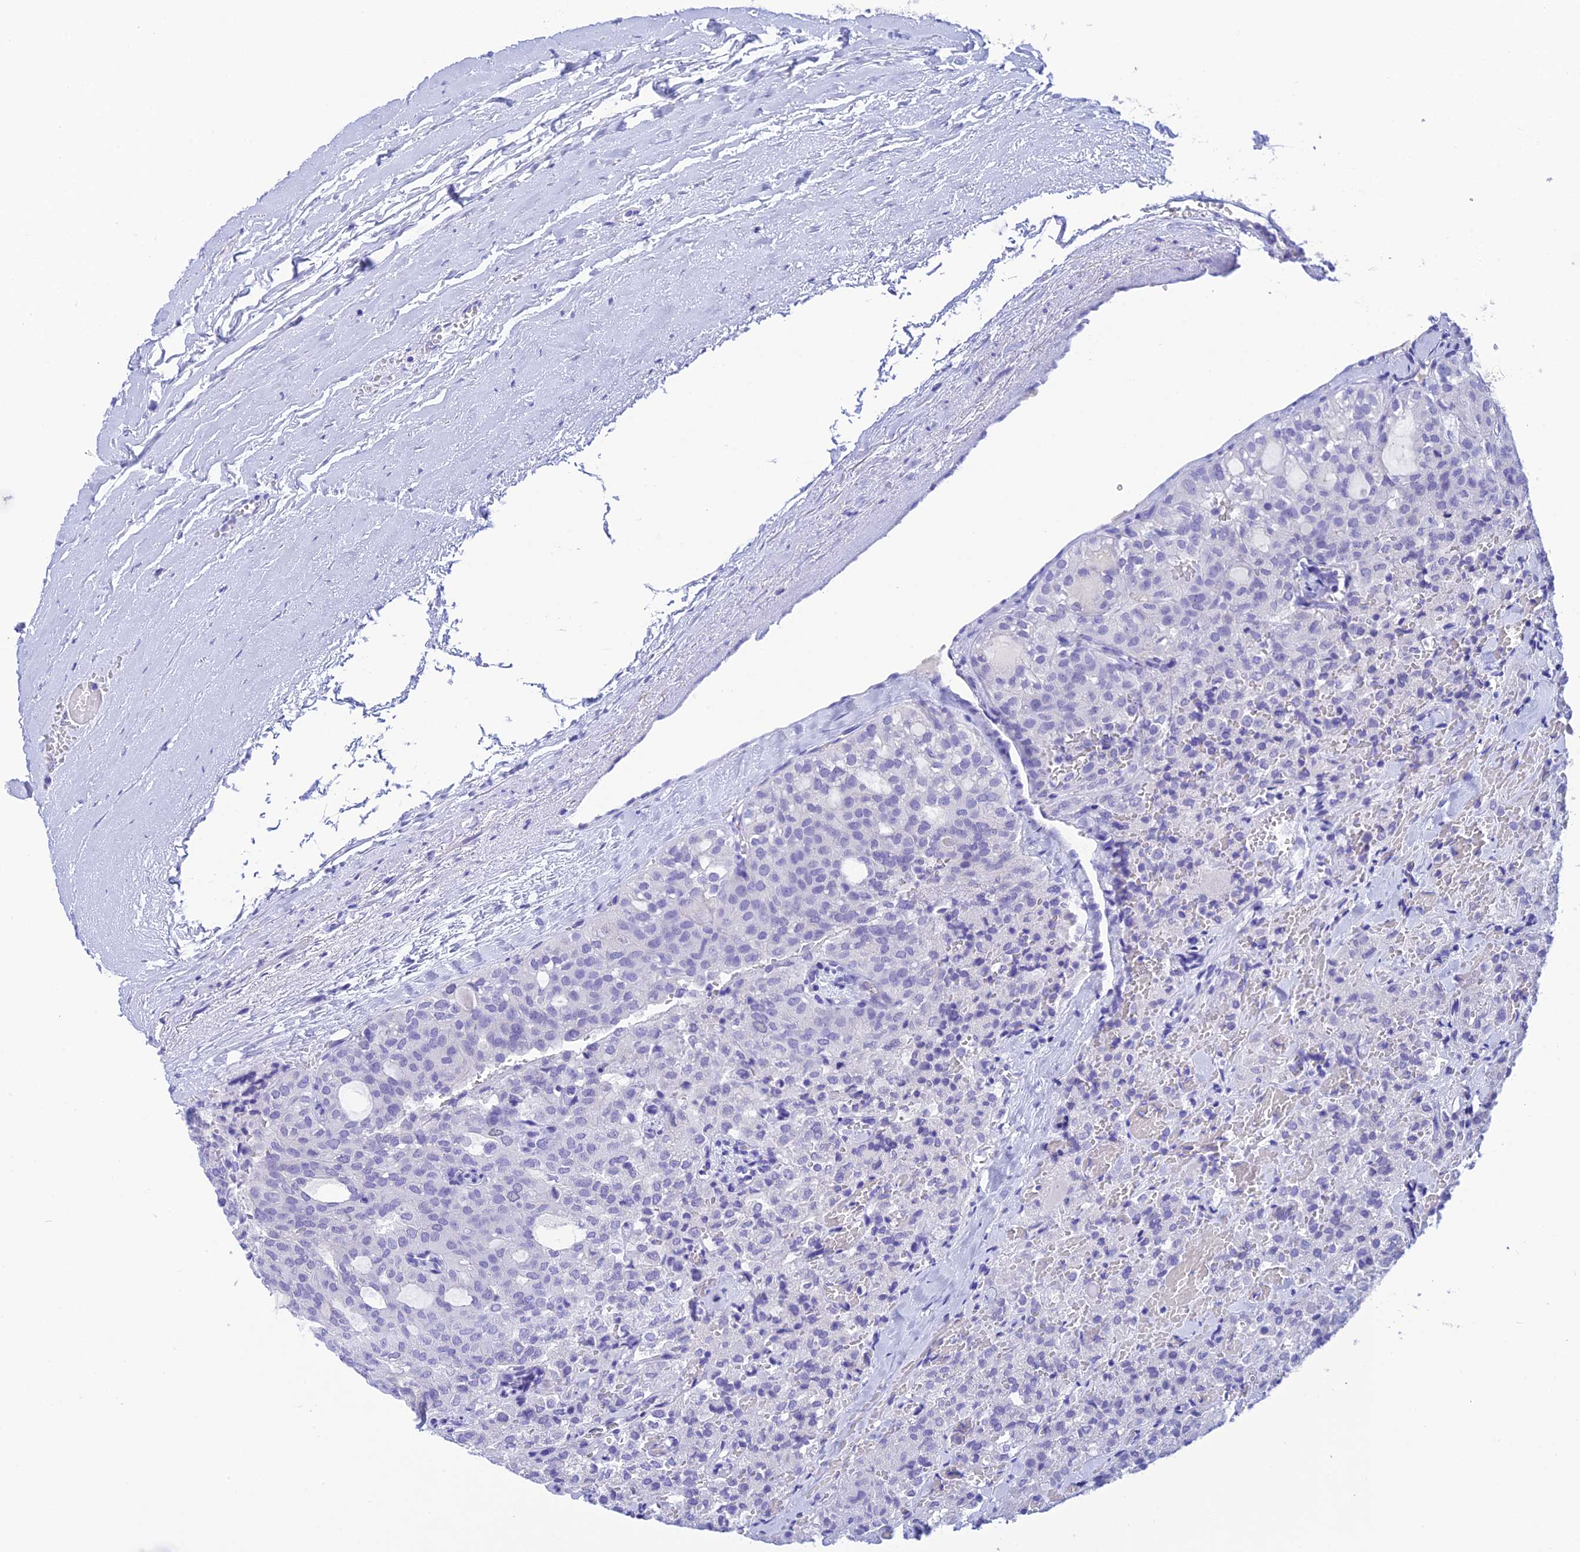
{"staining": {"intensity": "negative", "quantity": "none", "location": "none"}, "tissue": "thyroid cancer", "cell_type": "Tumor cells", "image_type": "cancer", "snomed": [{"axis": "morphology", "description": "Follicular adenoma carcinoma, NOS"}, {"axis": "topography", "description": "Thyroid gland"}], "caption": "Tumor cells are negative for brown protein staining in thyroid follicular adenoma carcinoma.", "gene": "KDELR3", "patient": {"sex": "male", "age": 75}}